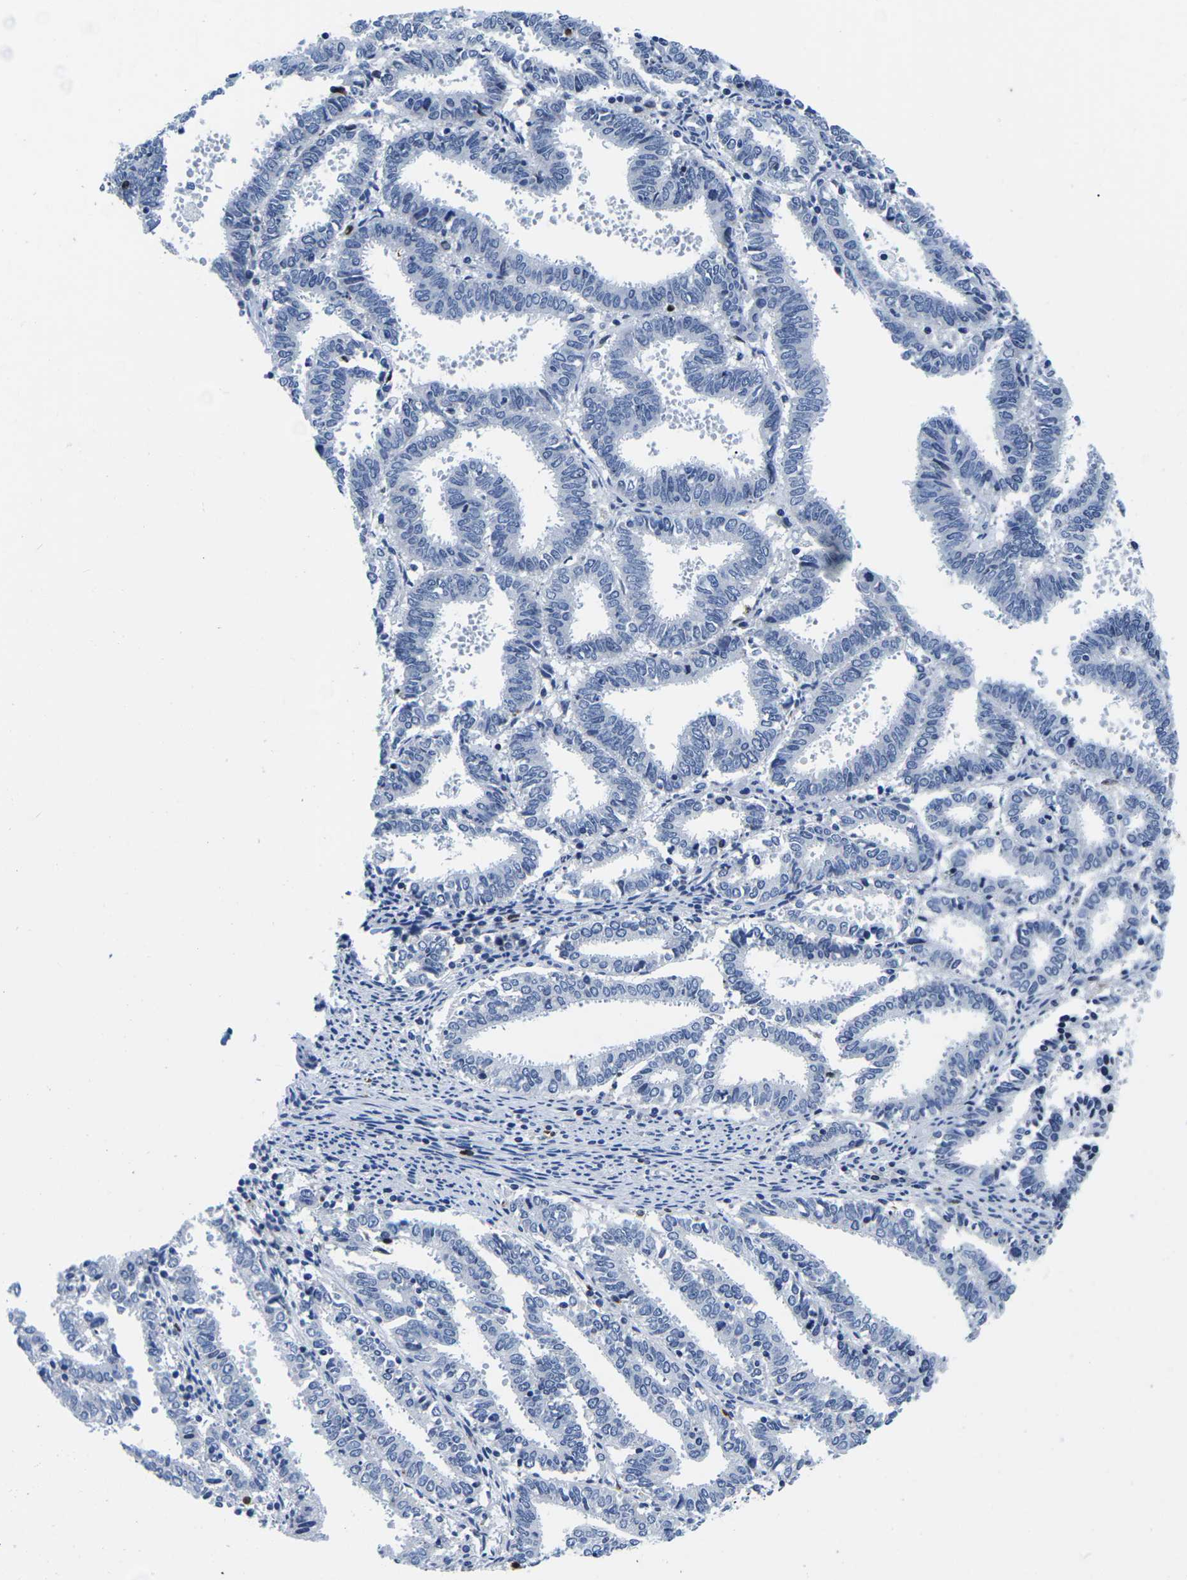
{"staining": {"intensity": "negative", "quantity": "none", "location": "none"}, "tissue": "endometrial cancer", "cell_type": "Tumor cells", "image_type": "cancer", "snomed": [{"axis": "morphology", "description": "Adenocarcinoma, NOS"}, {"axis": "topography", "description": "Uterus"}], "caption": "High magnification brightfield microscopy of adenocarcinoma (endometrial) stained with DAB (brown) and counterstained with hematoxylin (blue): tumor cells show no significant positivity.", "gene": "CTSW", "patient": {"sex": "female", "age": 83}}